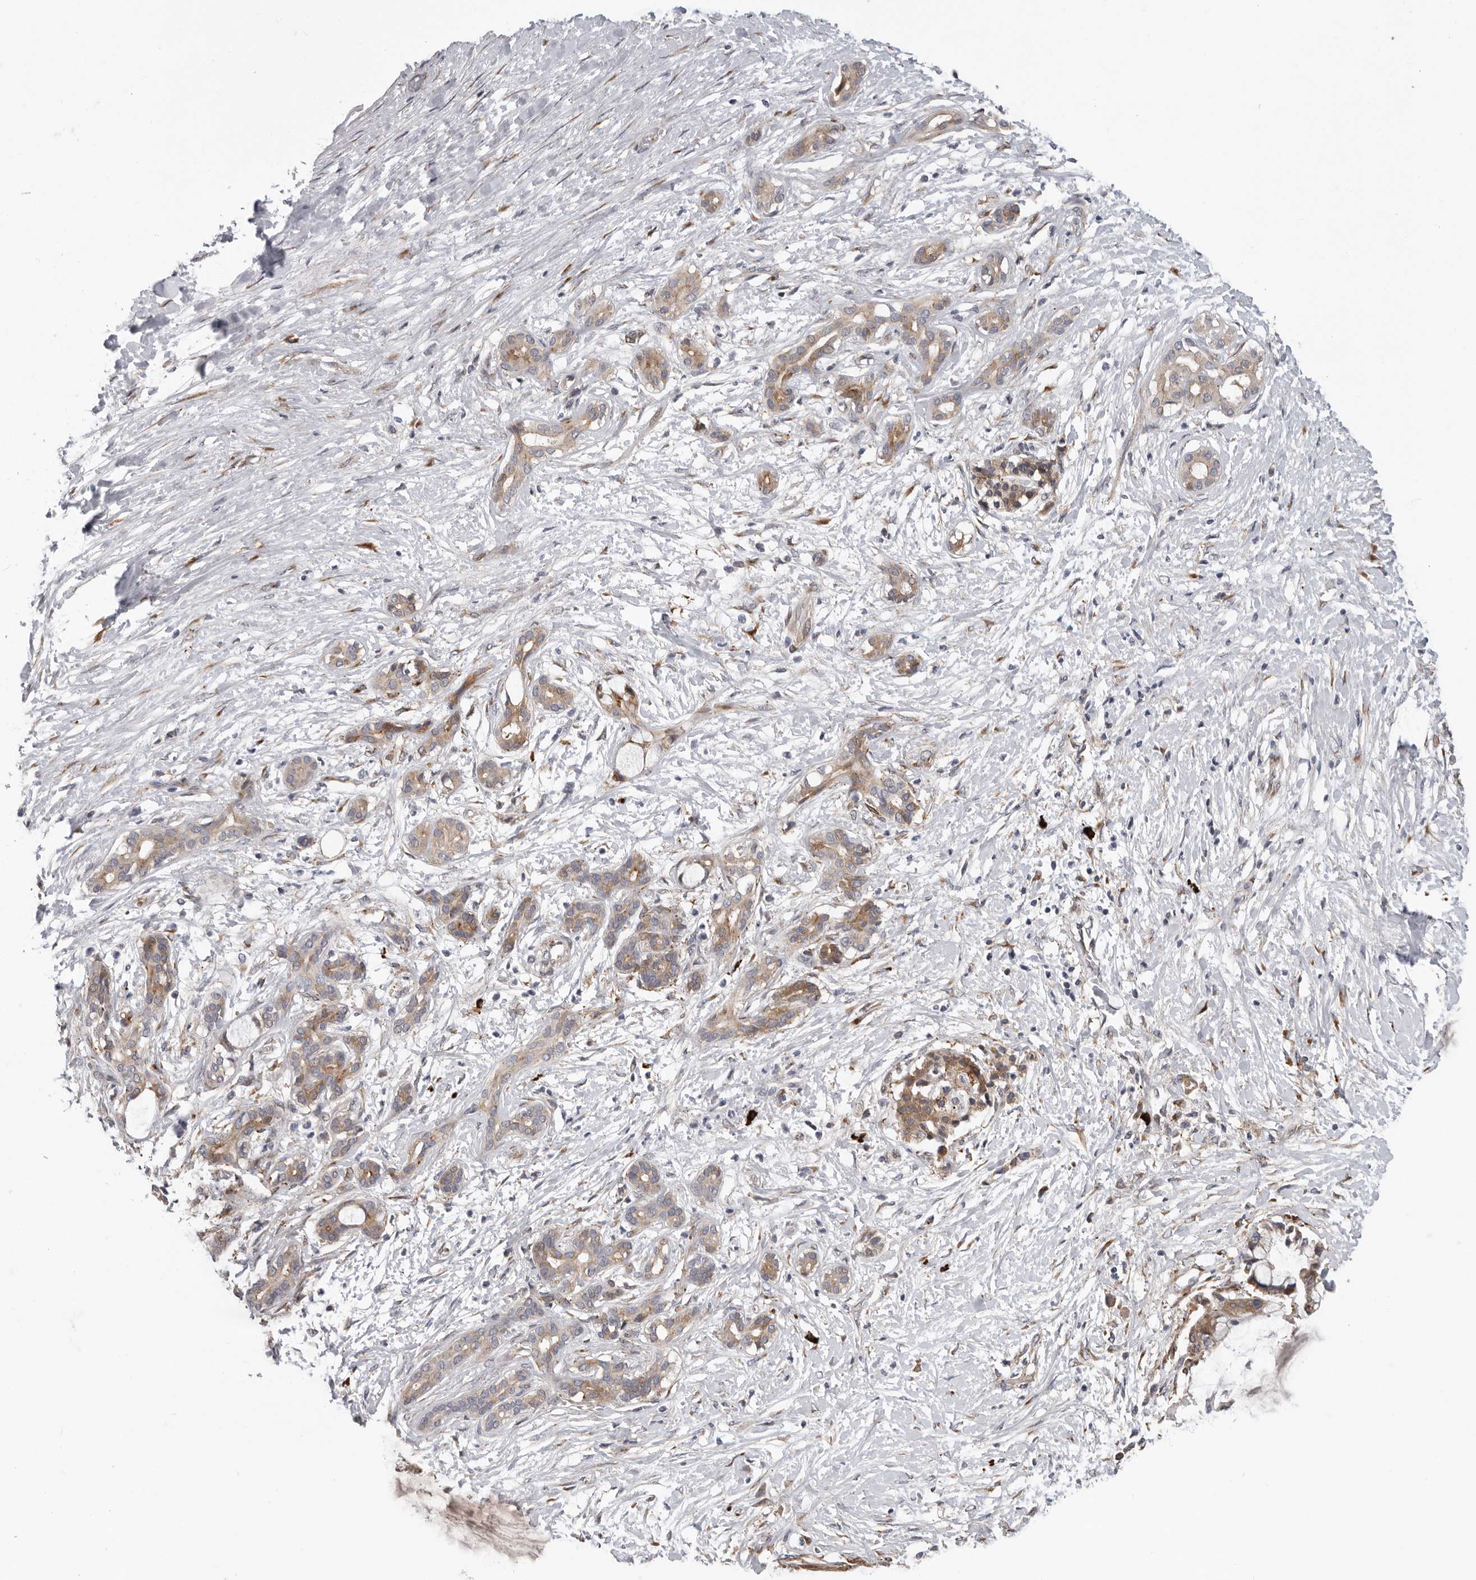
{"staining": {"intensity": "moderate", "quantity": ">75%", "location": "cytoplasmic/membranous"}, "tissue": "pancreatic cancer", "cell_type": "Tumor cells", "image_type": "cancer", "snomed": [{"axis": "morphology", "description": "Adenocarcinoma, NOS"}, {"axis": "topography", "description": "Pancreas"}], "caption": "Immunohistochemical staining of human pancreatic cancer (adenocarcinoma) exhibits medium levels of moderate cytoplasmic/membranous protein staining in approximately >75% of tumor cells. Using DAB (3,3'-diaminobenzidine) (brown) and hematoxylin (blue) stains, captured at high magnification using brightfield microscopy.", "gene": "ATXN3L", "patient": {"sex": "male", "age": 41}}